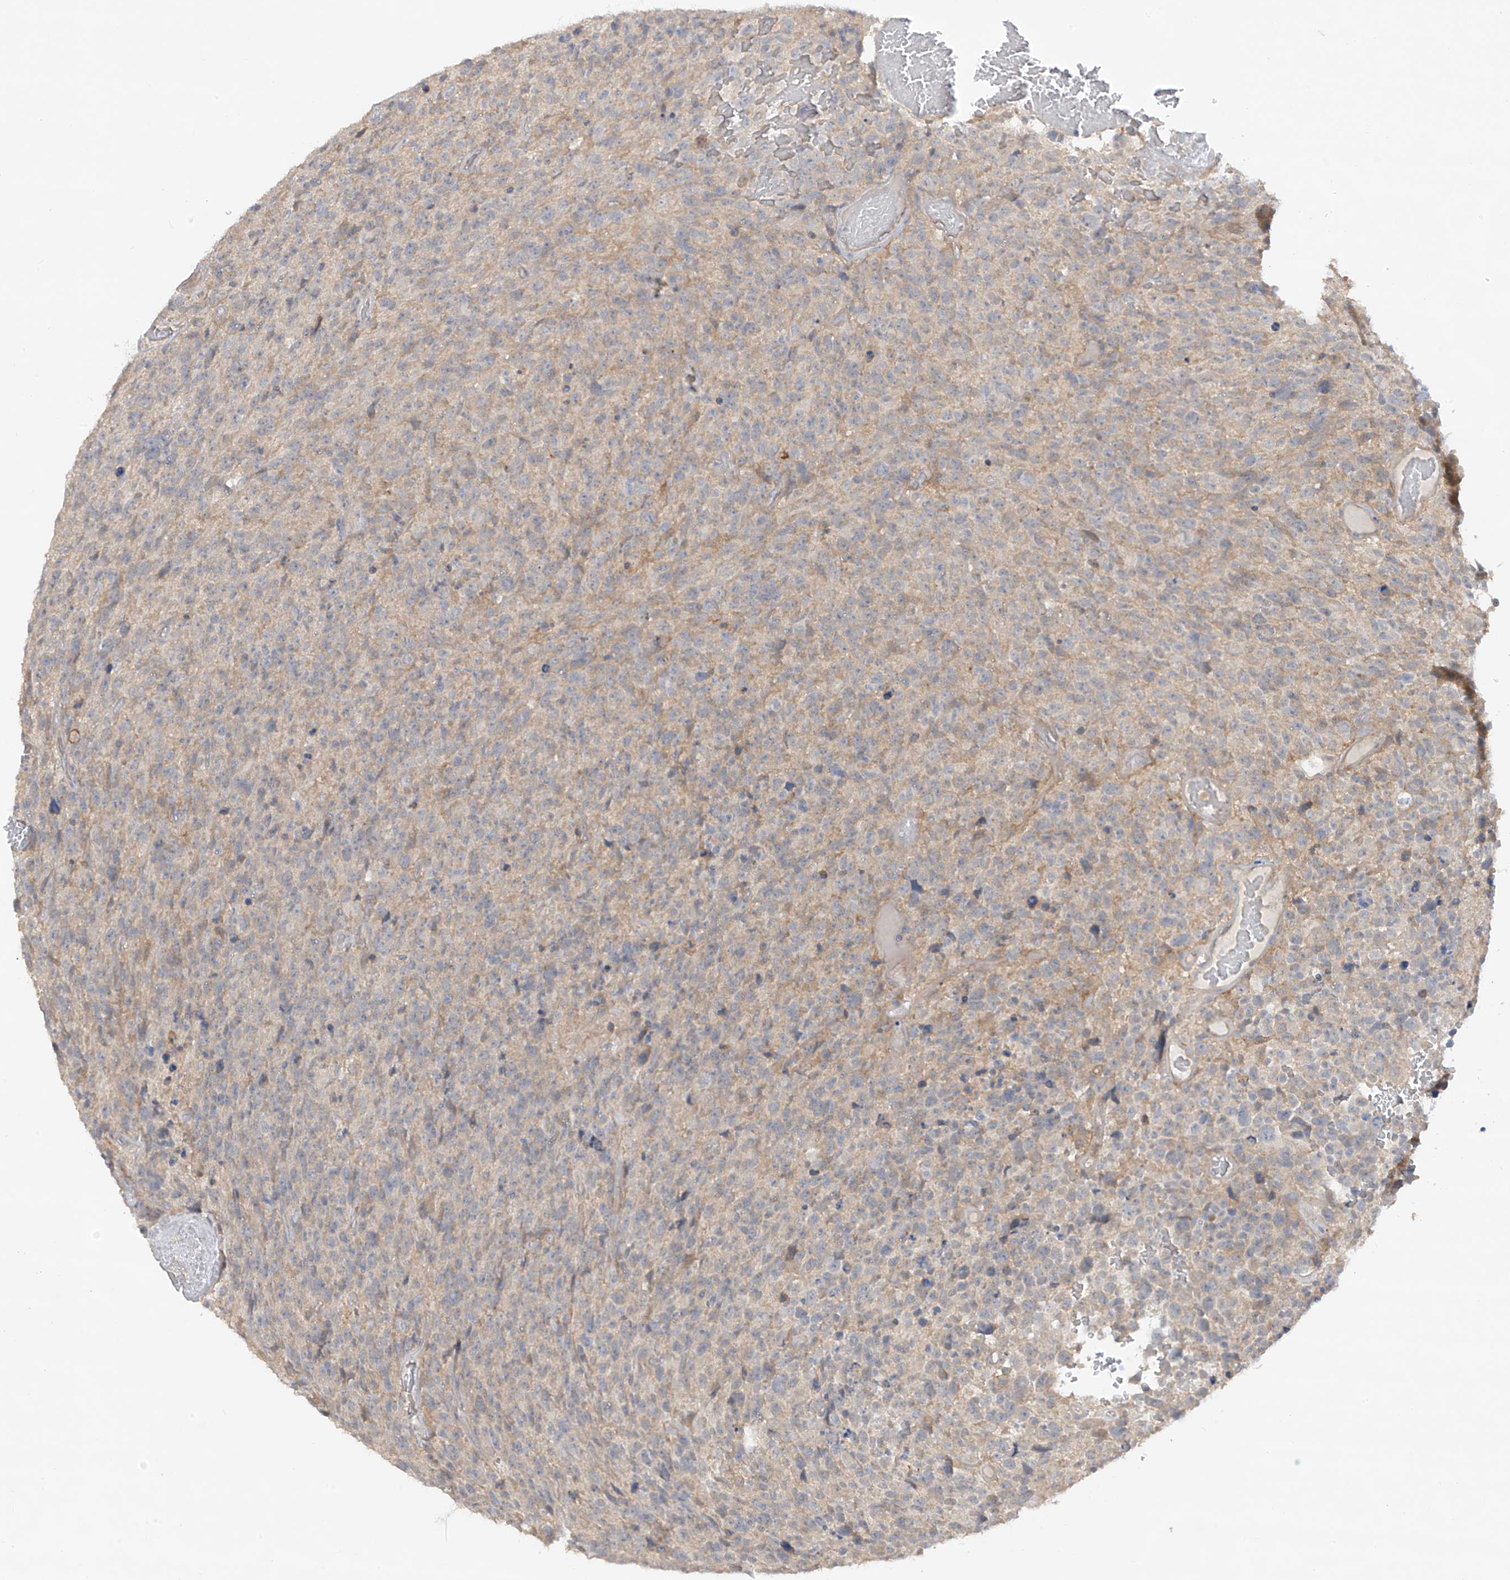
{"staining": {"intensity": "negative", "quantity": "none", "location": "none"}, "tissue": "glioma", "cell_type": "Tumor cells", "image_type": "cancer", "snomed": [{"axis": "morphology", "description": "Glioma, malignant, High grade"}, {"axis": "topography", "description": "Brain"}], "caption": "This is a photomicrograph of IHC staining of malignant high-grade glioma, which shows no positivity in tumor cells. (Immunohistochemistry, brightfield microscopy, high magnification).", "gene": "ANGEL2", "patient": {"sex": "male", "age": 69}}